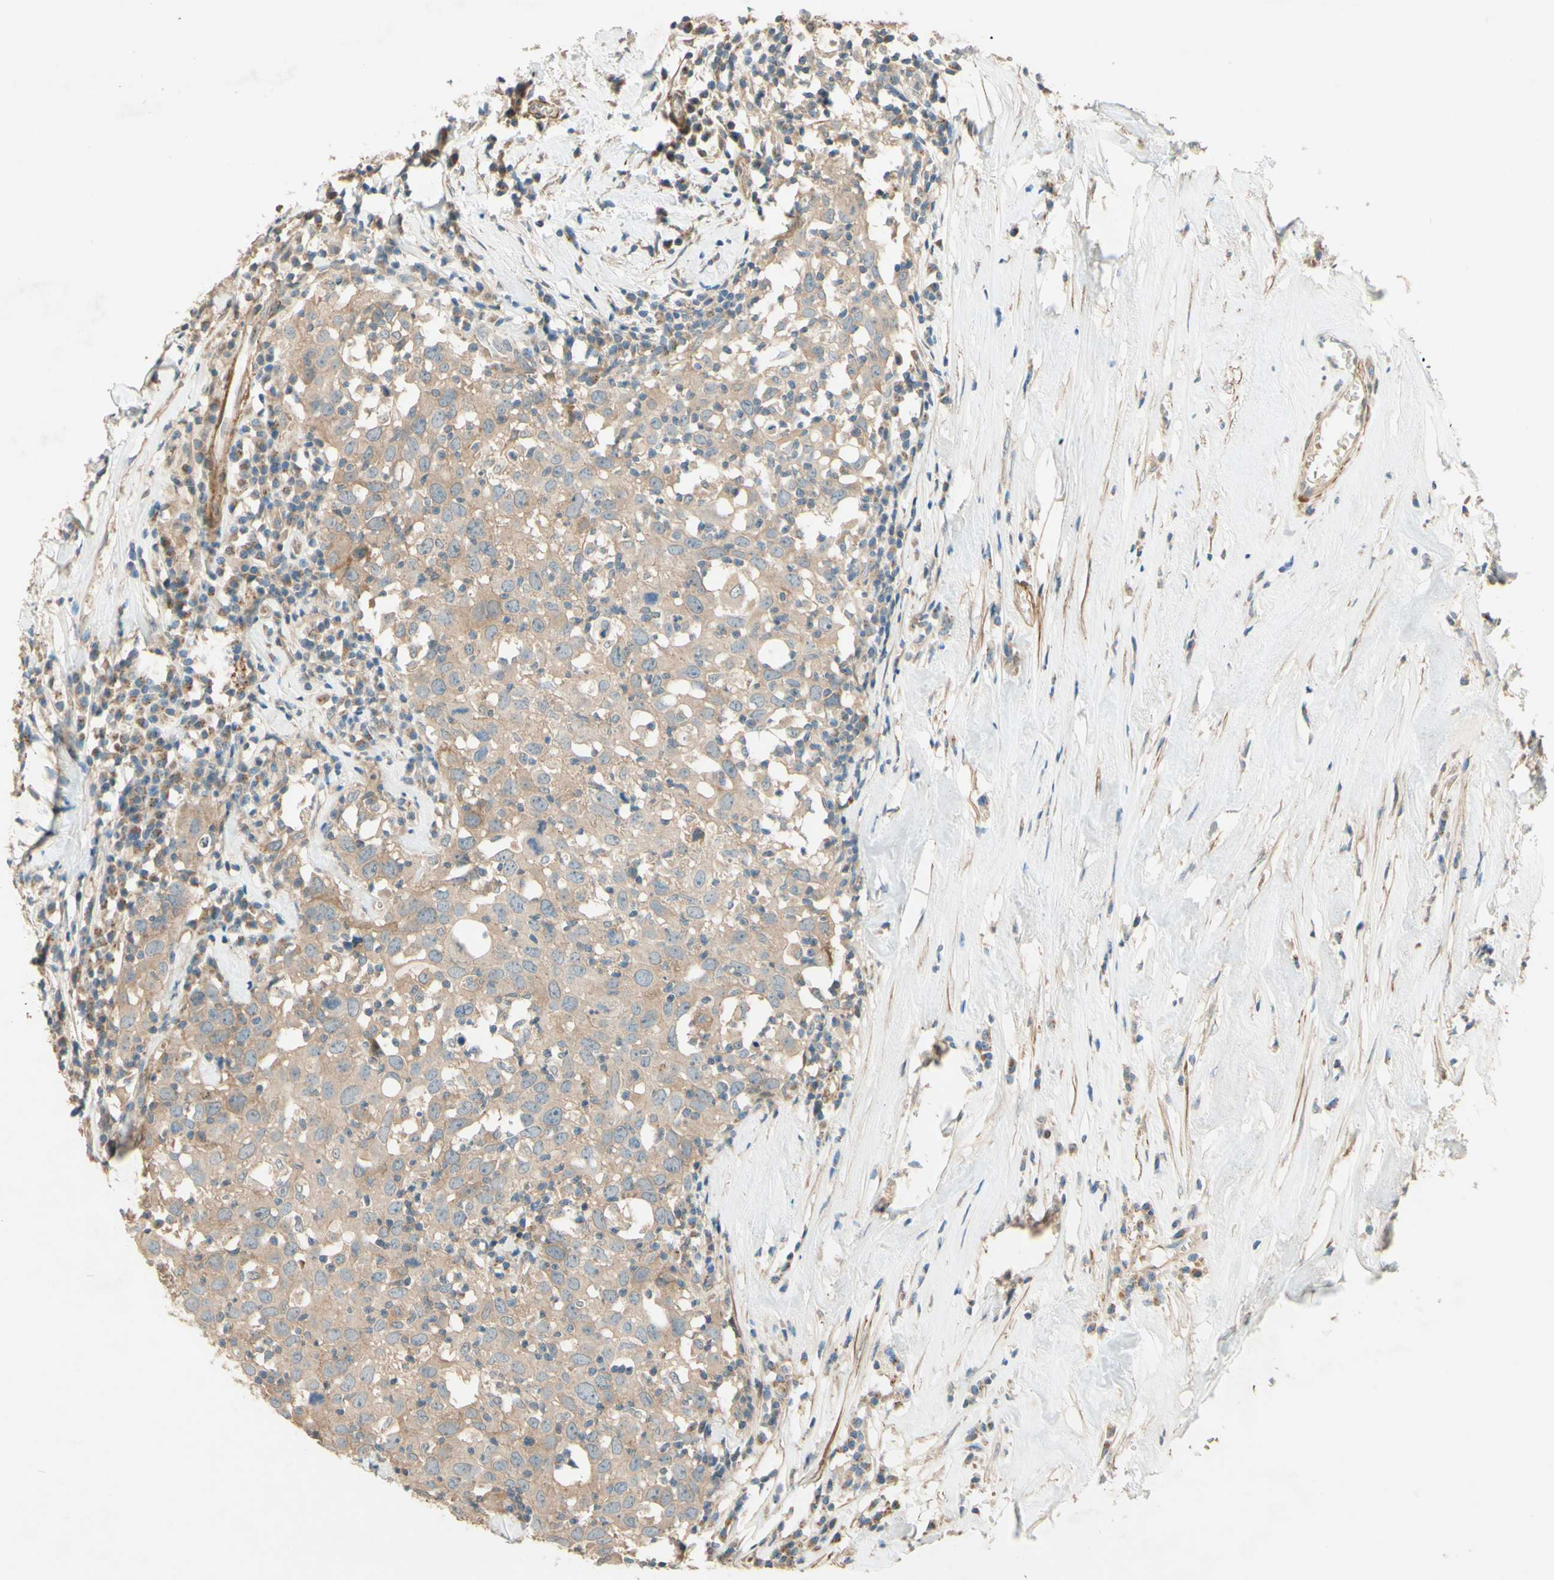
{"staining": {"intensity": "weak", "quantity": ">75%", "location": "cytoplasmic/membranous"}, "tissue": "head and neck cancer", "cell_type": "Tumor cells", "image_type": "cancer", "snomed": [{"axis": "morphology", "description": "Adenocarcinoma, NOS"}, {"axis": "topography", "description": "Salivary gland"}, {"axis": "topography", "description": "Head-Neck"}], "caption": "IHC (DAB (3,3'-diaminobenzidine)) staining of human head and neck cancer (adenocarcinoma) shows weak cytoplasmic/membranous protein staining in approximately >75% of tumor cells. The protein is shown in brown color, while the nuclei are stained blue.", "gene": "ADAM17", "patient": {"sex": "female", "age": 65}}